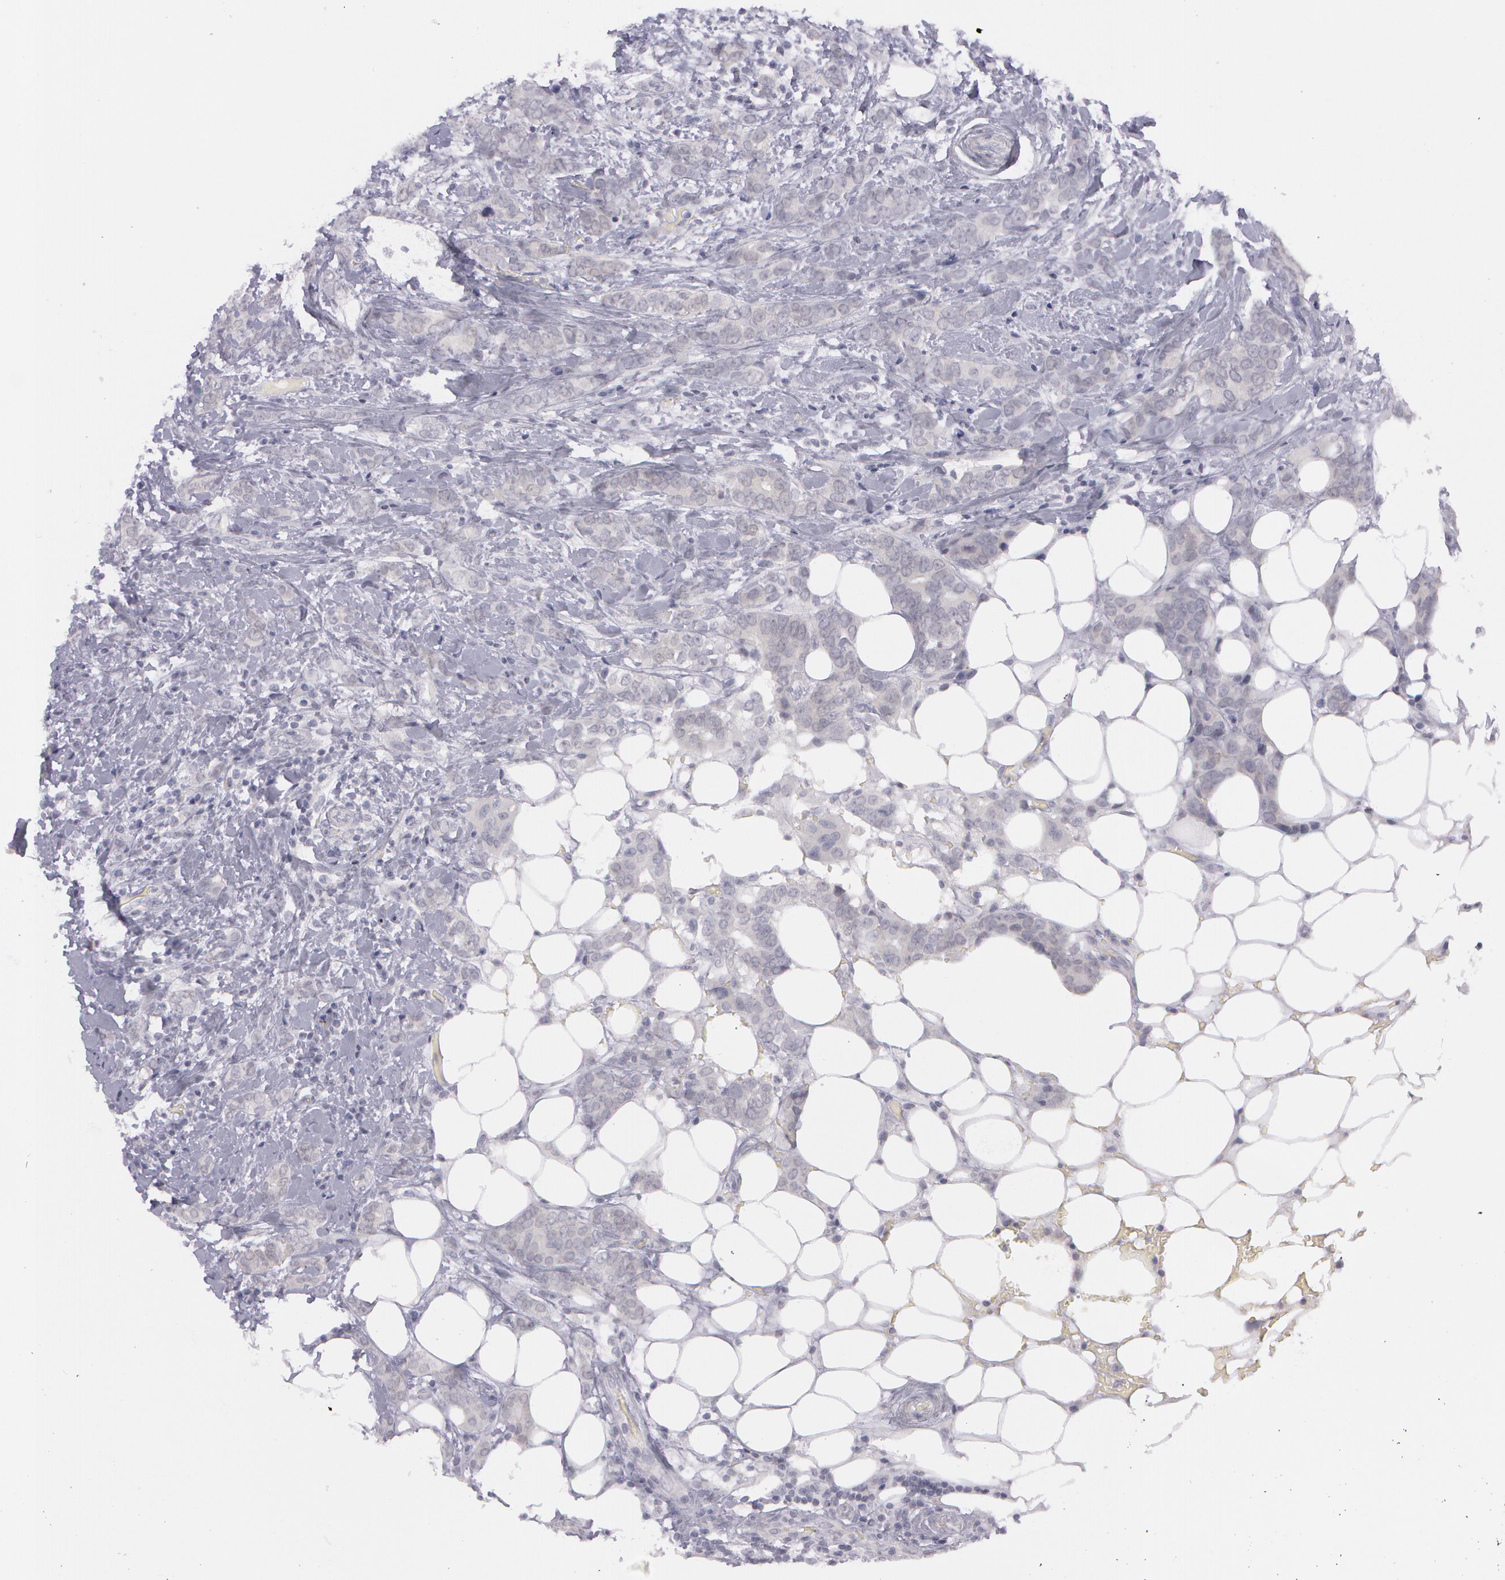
{"staining": {"intensity": "negative", "quantity": "none", "location": "none"}, "tissue": "breast cancer", "cell_type": "Tumor cells", "image_type": "cancer", "snomed": [{"axis": "morphology", "description": "Duct carcinoma"}, {"axis": "topography", "description": "Breast"}], "caption": "IHC photomicrograph of neoplastic tissue: invasive ductal carcinoma (breast) stained with DAB reveals no significant protein staining in tumor cells.", "gene": "IL1RN", "patient": {"sex": "female", "age": 53}}